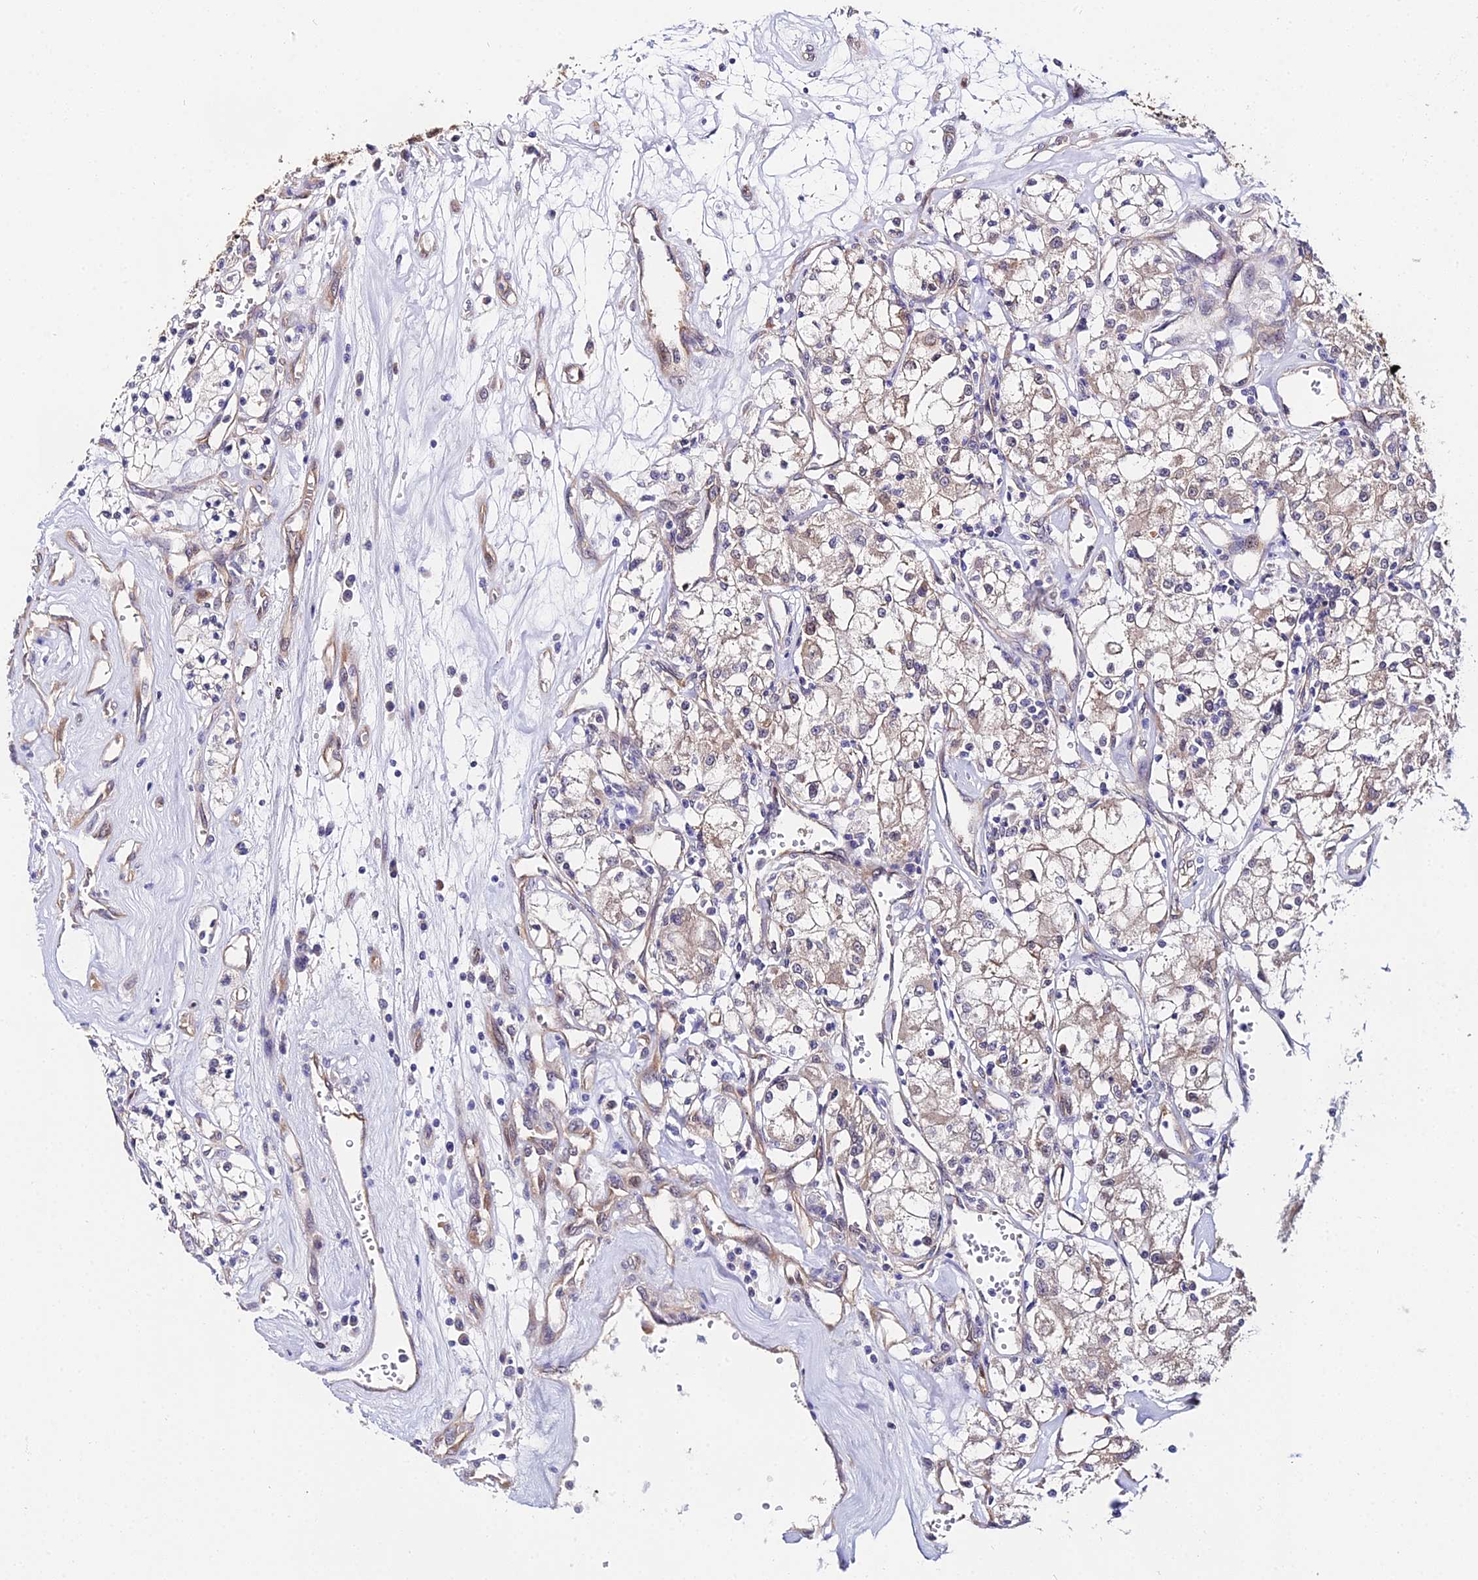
{"staining": {"intensity": "weak", "quantity": "<25%", "location": "cytoplasmic/membranous"}, "tissue": "renal cancer", "cell_type": "Tumor cells", "image_type": "cancer", "snomed": [{"axis": "morphology", "description": "Adenocarcinoma, NOS"}, {"axis": "topography", "description": "Kidney"}], "caption": "There is no significant expression in tumor cells of renal cancer. (DAB (3,3'-diaminobenzidine) immunohistochemistry visualized using brightfield microscopy, high magnification).", "gene": "PPP2R2C", "patient": {"sex": "female", "age": 59}}